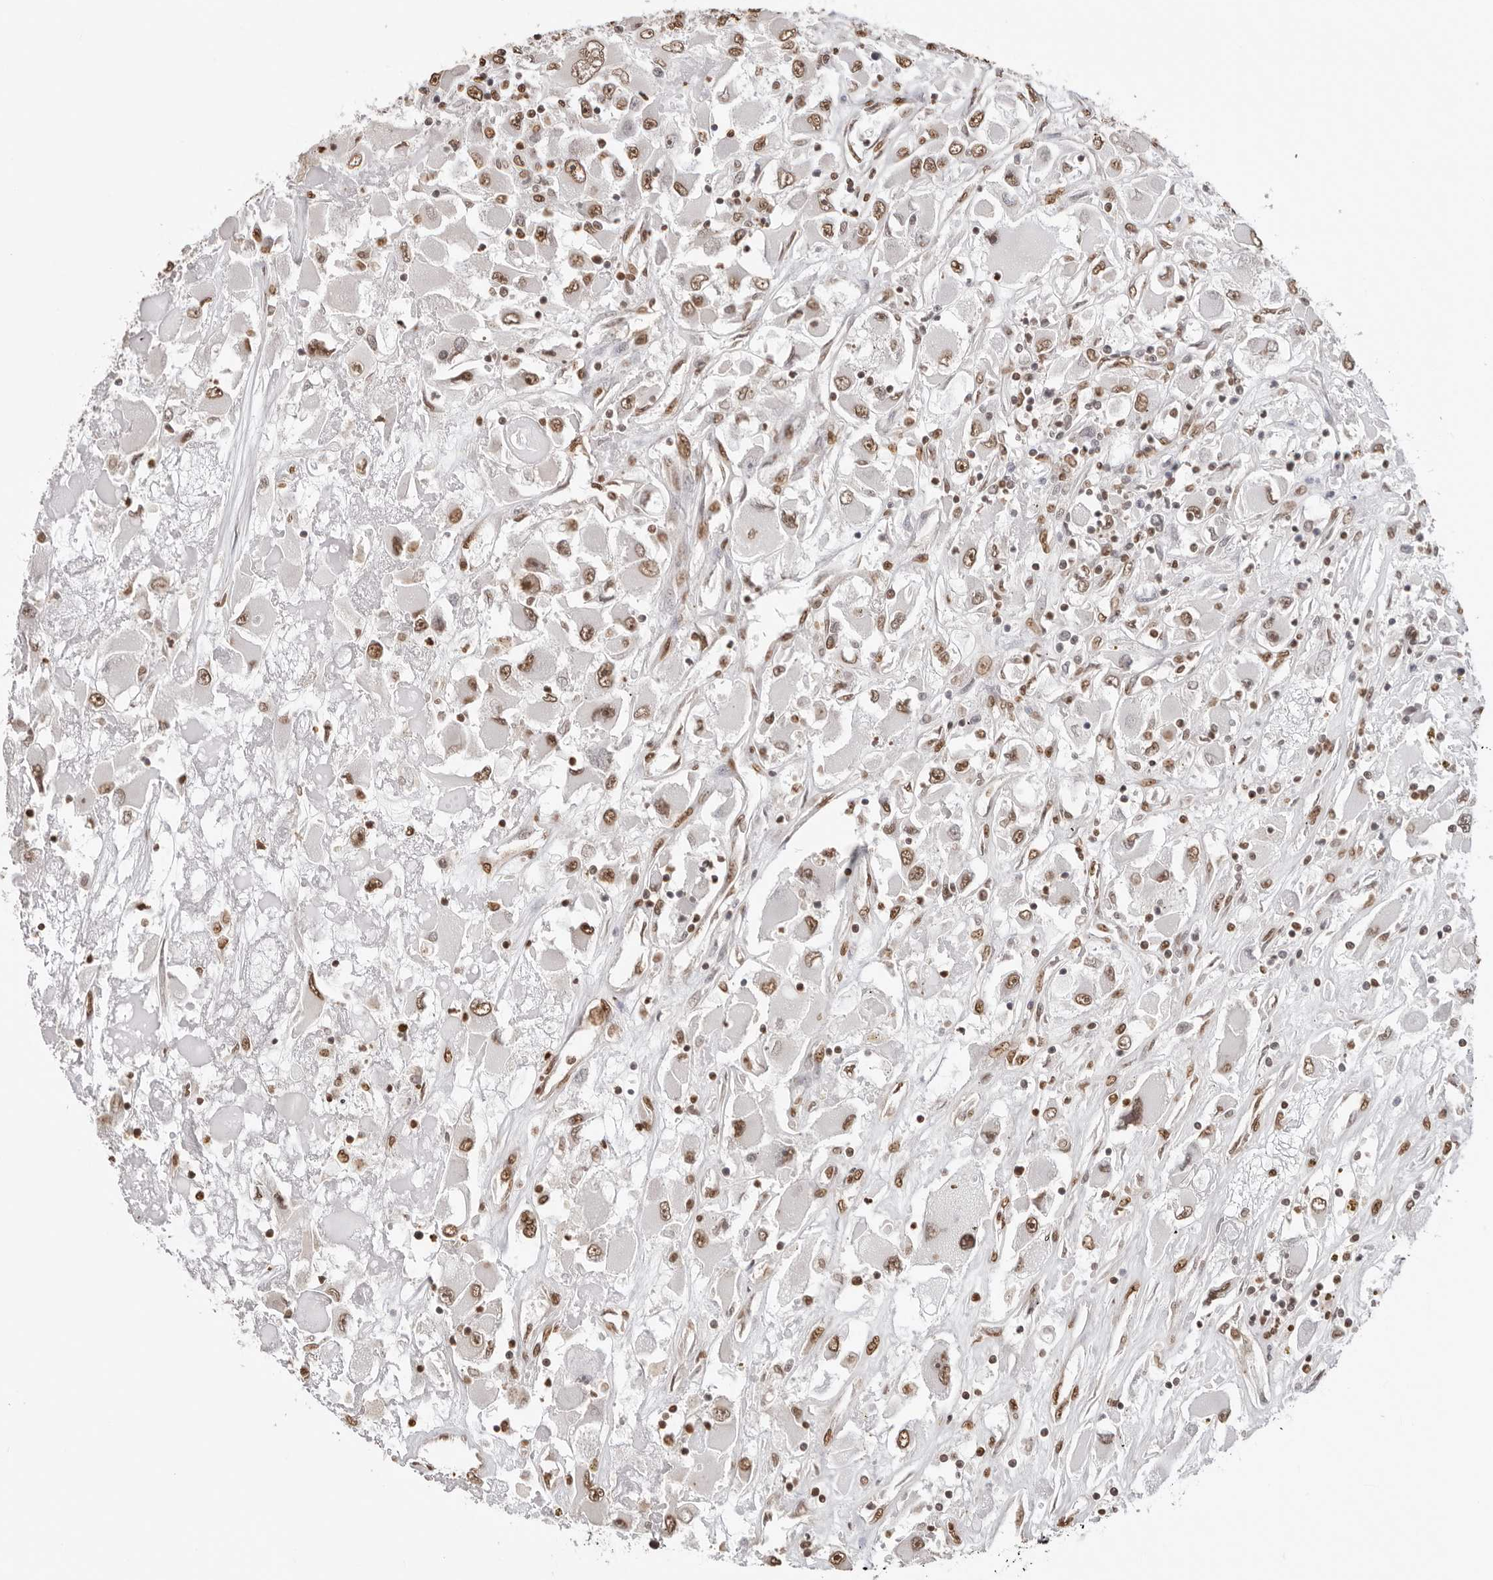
{"staining": {"intensity": "moderate", "quantity": ">75%", "location": "nuclear"}, "tissue": "renal cancer", "cell_type": "Tumor cells", "image_type": "cancer", "snomed": [{"axis": "morphology", "description": "Adenocarcinoma, NOS"}, {"axis": "topography", "description": "Kidney"}], "caption": "Protein expression analysis of renal cancer (adenocarcinoma) displays moderate nuclear positivity in about >75% of tumor cells.", "gene": "OLIG3", "patient": {"sex": "female", "age": 52}}